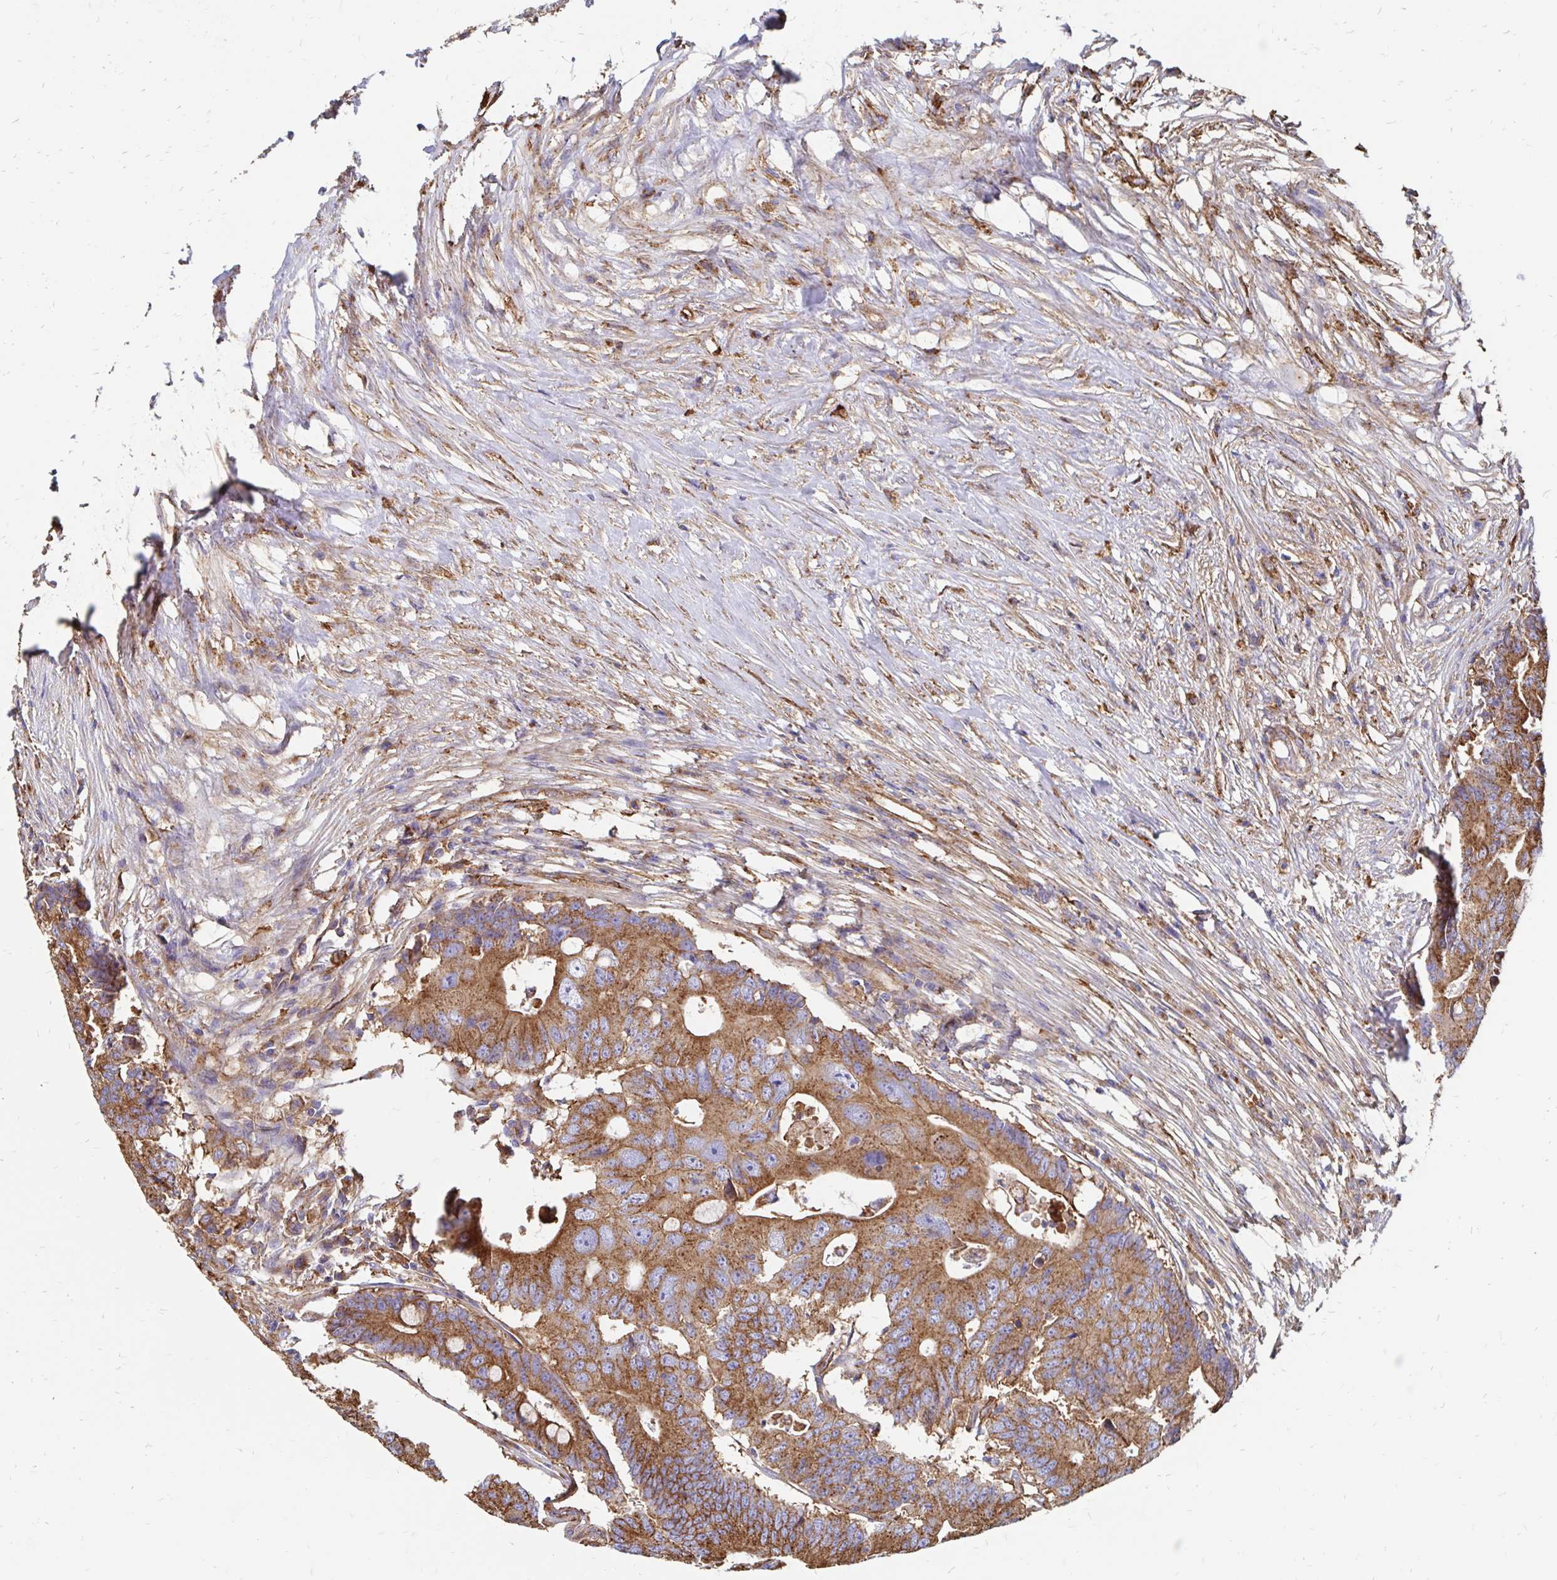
{"staining": {"intensity": "strong", "quantity": ">75%", "location": "cytoplasmic/membranous"}, "tissue": "colorectal cancer", "cell_type": "Tumor cells", "image_type": "cancer", "snomed": [{"axis": "morphology", "description": "Adenocarcinoma, NOS"}, {"axis": "topography", "description": "Colon"}], "caption": "A brown stain highlights strong cytoplasmic/membranous expression of a protein in colorectal cancer tumor cells.", "gene": "CLTC", "patient": {"sex": "male", "age": 71}}